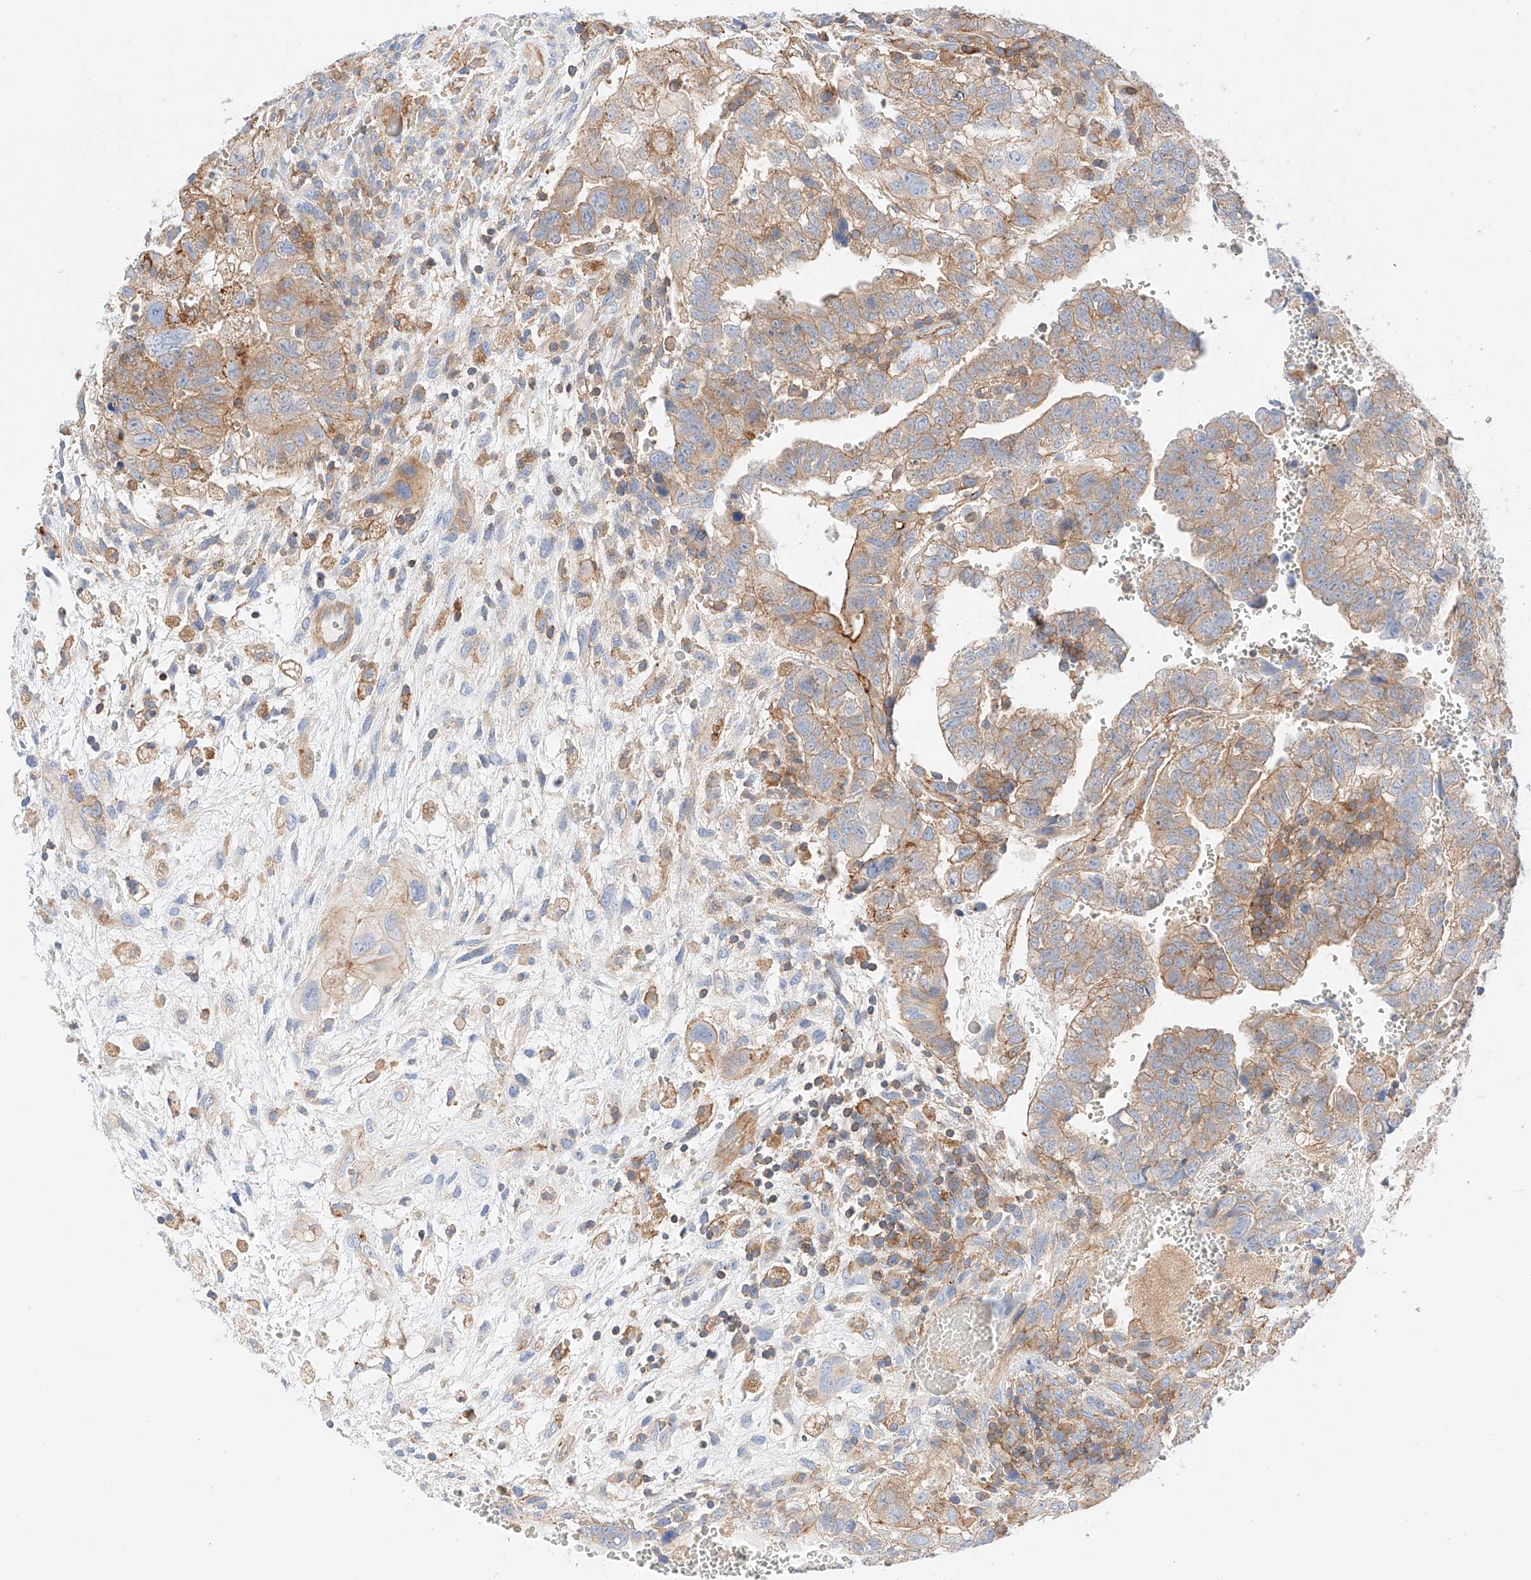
{"staining": {"intensity": "moderate", "quantity": "25%-75%", "location": "cytoplasmic/membranous"}, "tissue": "testis cancer", "cell_type": "Tumor cells", "image_type": "cancer", "snomed": [{"axis": "morphology", "description": "Carcinoma, Embryonal, NOS"}, {"axis": "topography", "description": "Testis"}], "caption": "Immunohistochemical staining of human embryonal carcinoma (testis) demonstrates medium levels of moderate cytoplasmic/membranous staining in approximately 25%-75% of tumor cells. The staining was performed using DAB, with brown indicating positive protein expression. Nuclei are stained blue with hematoxylin.", "gene": "HAUS4", "patient": {"sex": "male", "age": 37}}